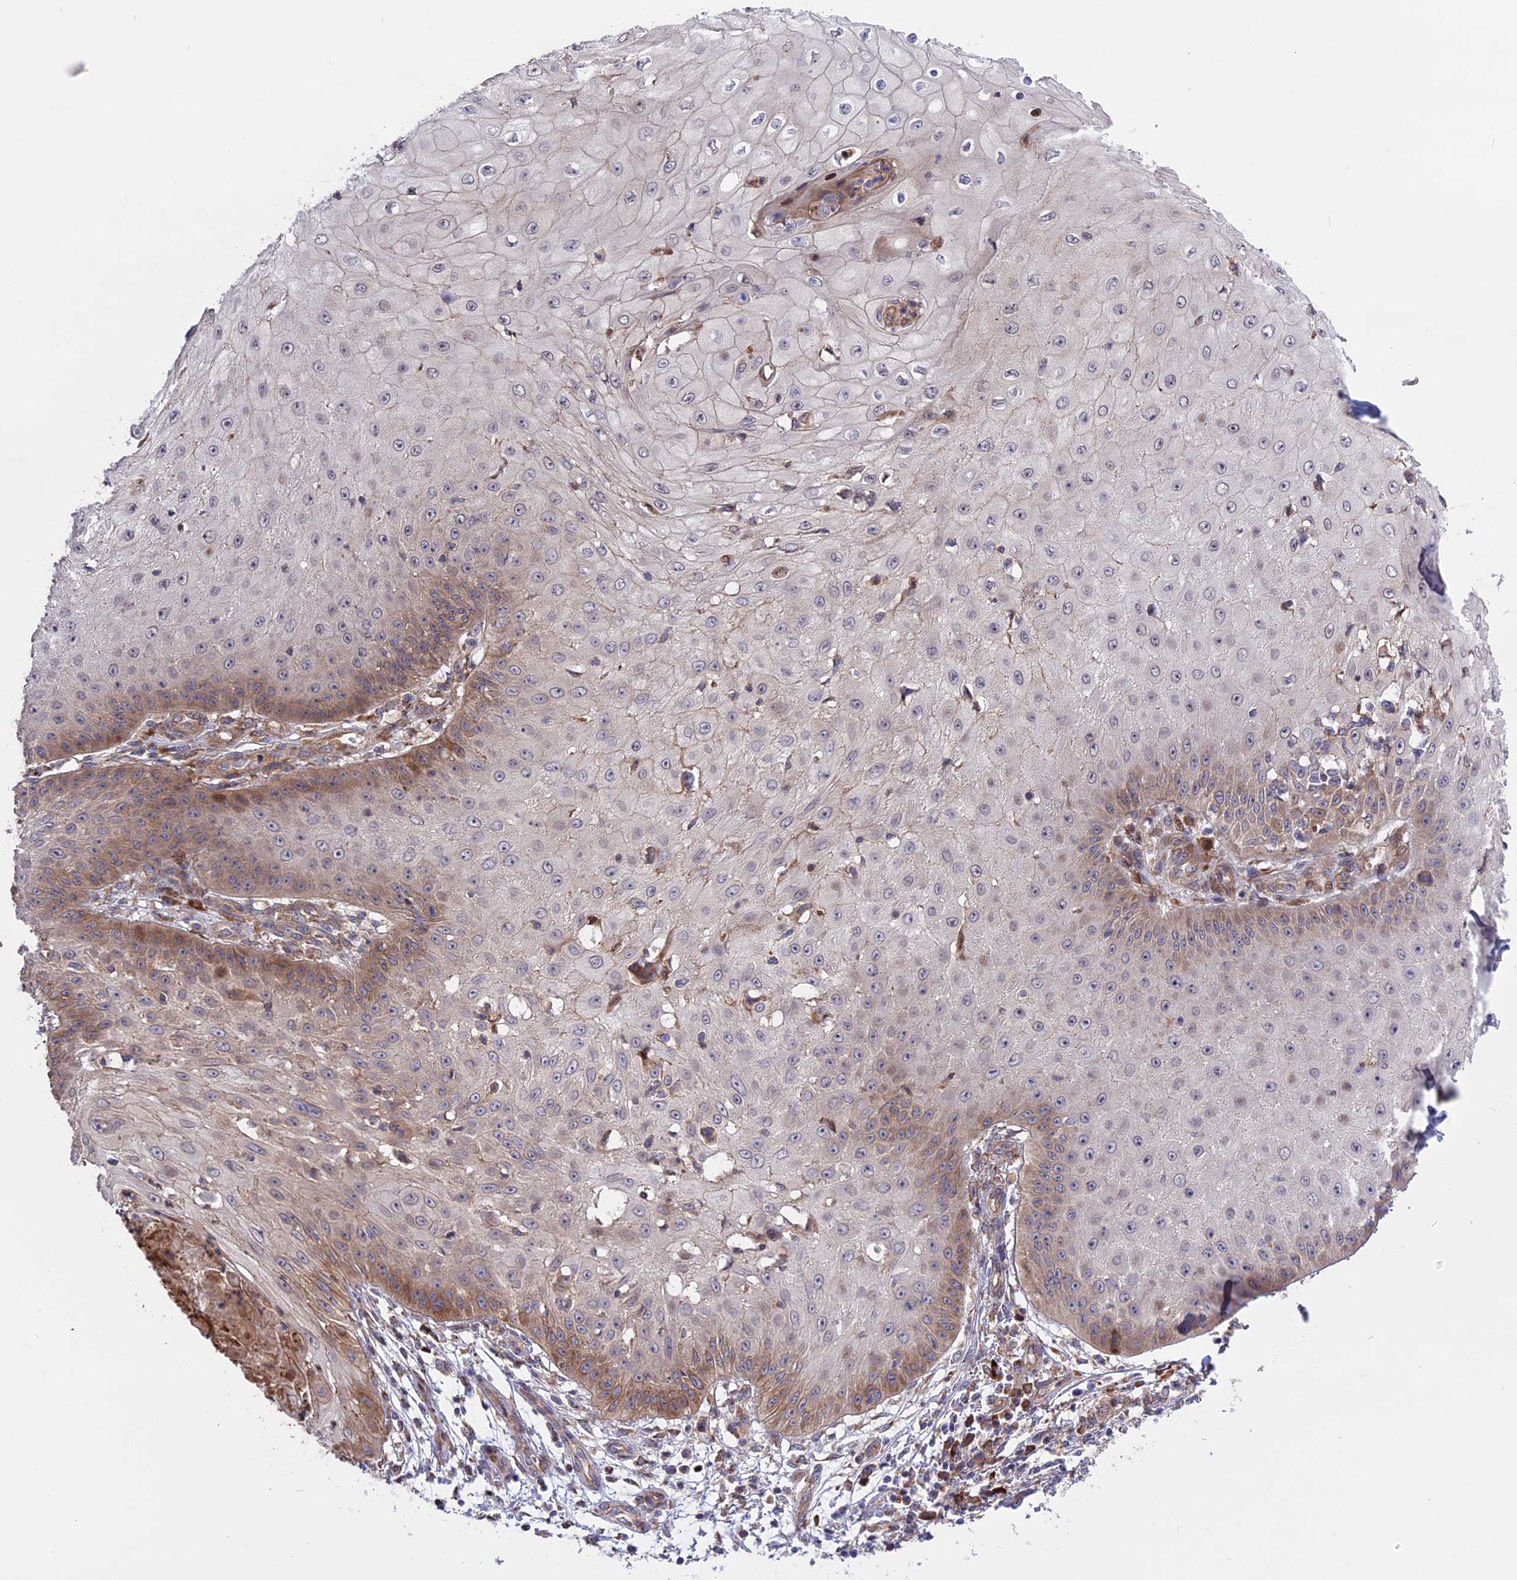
{"staining": {"intensity": "moderate", "quantity": "25%-75%", "location": "cytoplasmic/membranous"}, "tissue": "skin cancer", "cell_type": "Tumor cells", "image_type": "cancer", "snomed": [{"axis": "morphology", "description": "Squamous cell carcinoma, NOS"}, {"axis": "topography", "description": "Skin"}], "caption": "Immunohistochemical staining of skin squamous cell carcinoma shows medium levels of moderate cytoplasmic/membranous expression in about 25%-75% of tumor cells.", "gene": "DDX60L", "patient": {"sex": "male", "age": 70}}